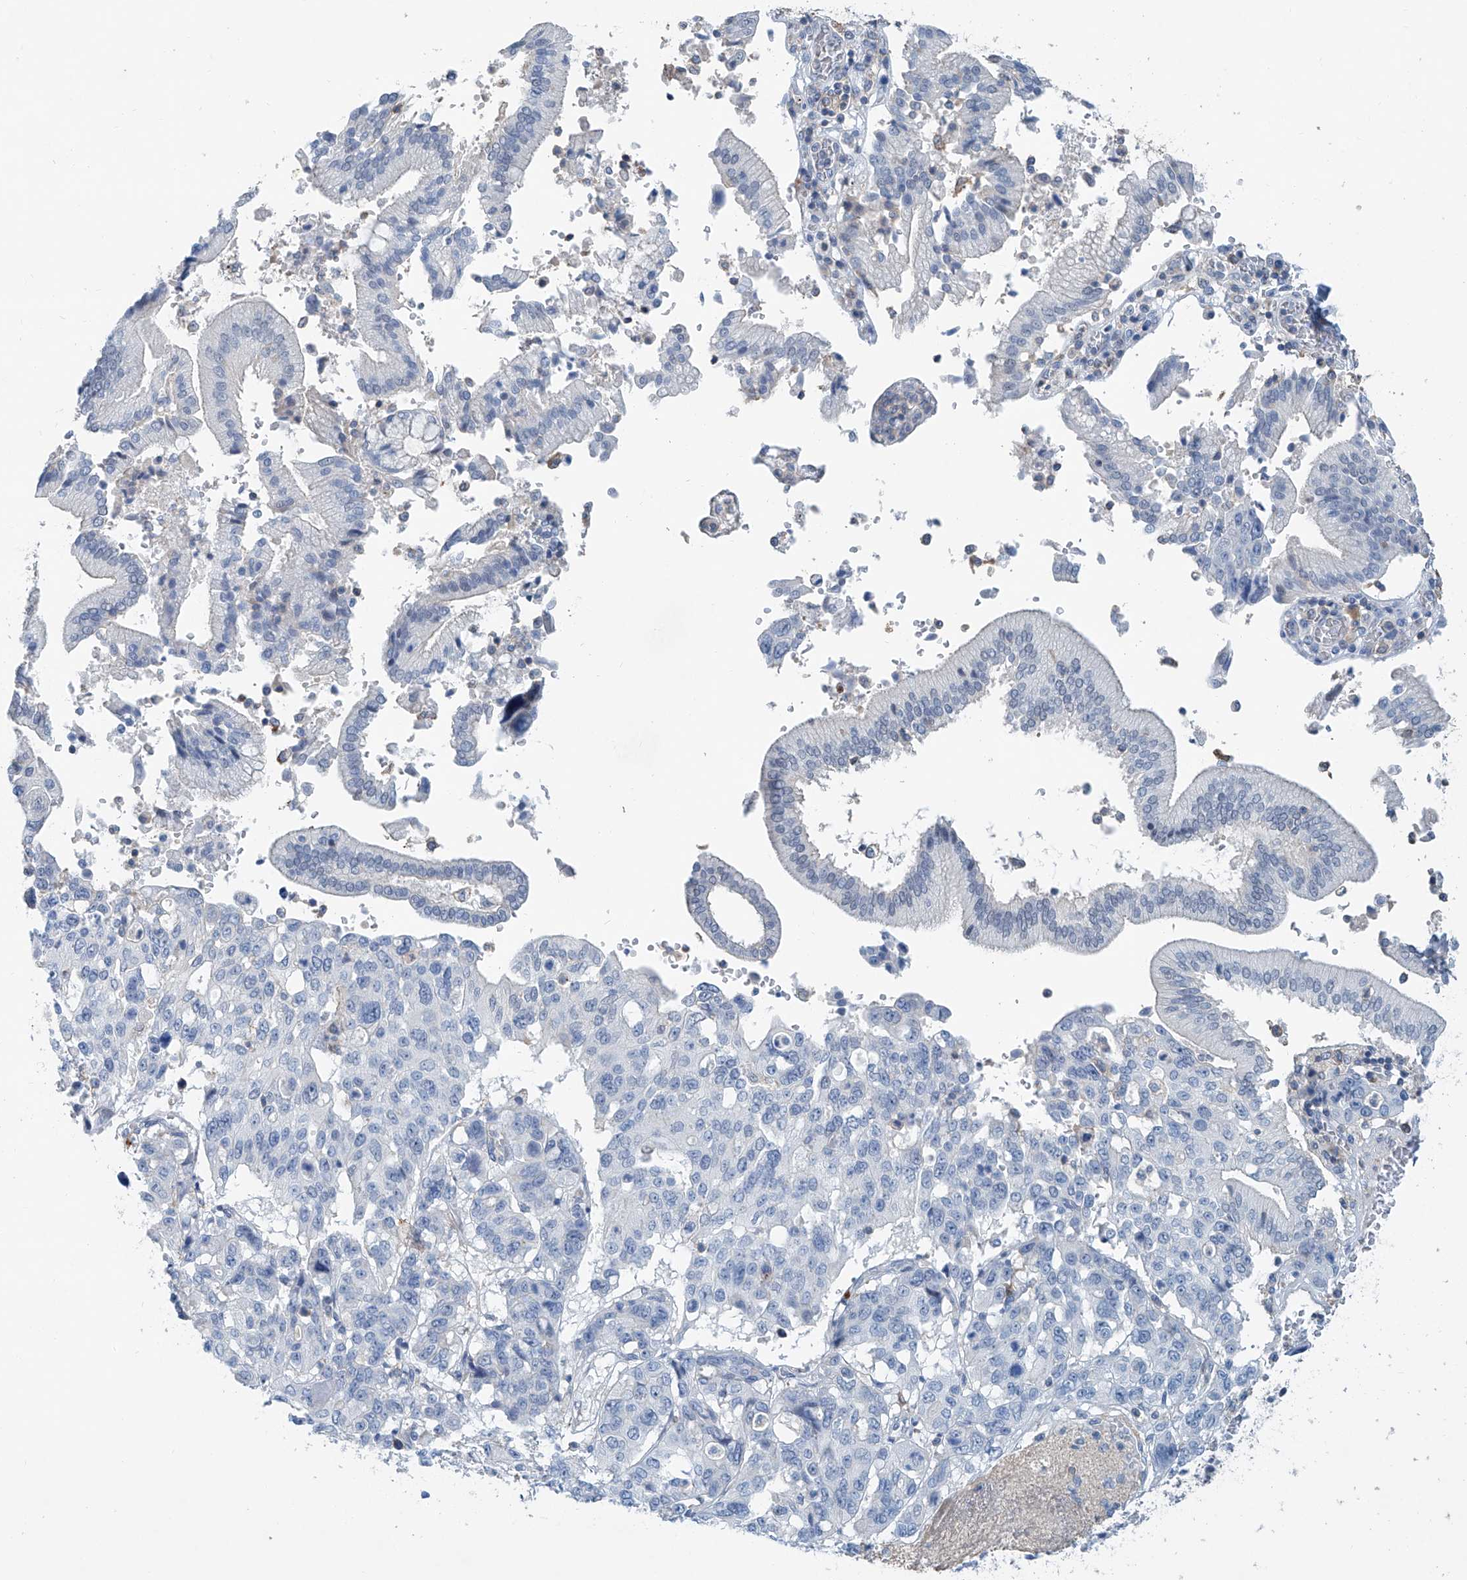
{"staining": {"intensity": "negative", "quantity": "none", "location": "none"}, "tissue": "pancreatic cancer", "cell_type": "Tumor cells", "image_type": "cancer", "snomed": [{"axis": "morphology", "description": "Adenocarcinoma, NOS"}, {"axis": "topography", "description": "Pancreas"}], "caption": "Tumor cells are negative for brown protein staining in pancreatic cancer (adenocarcinoma).", "gene": "ANKRD34A", "patient": {"sex": "male", "age": 46}}